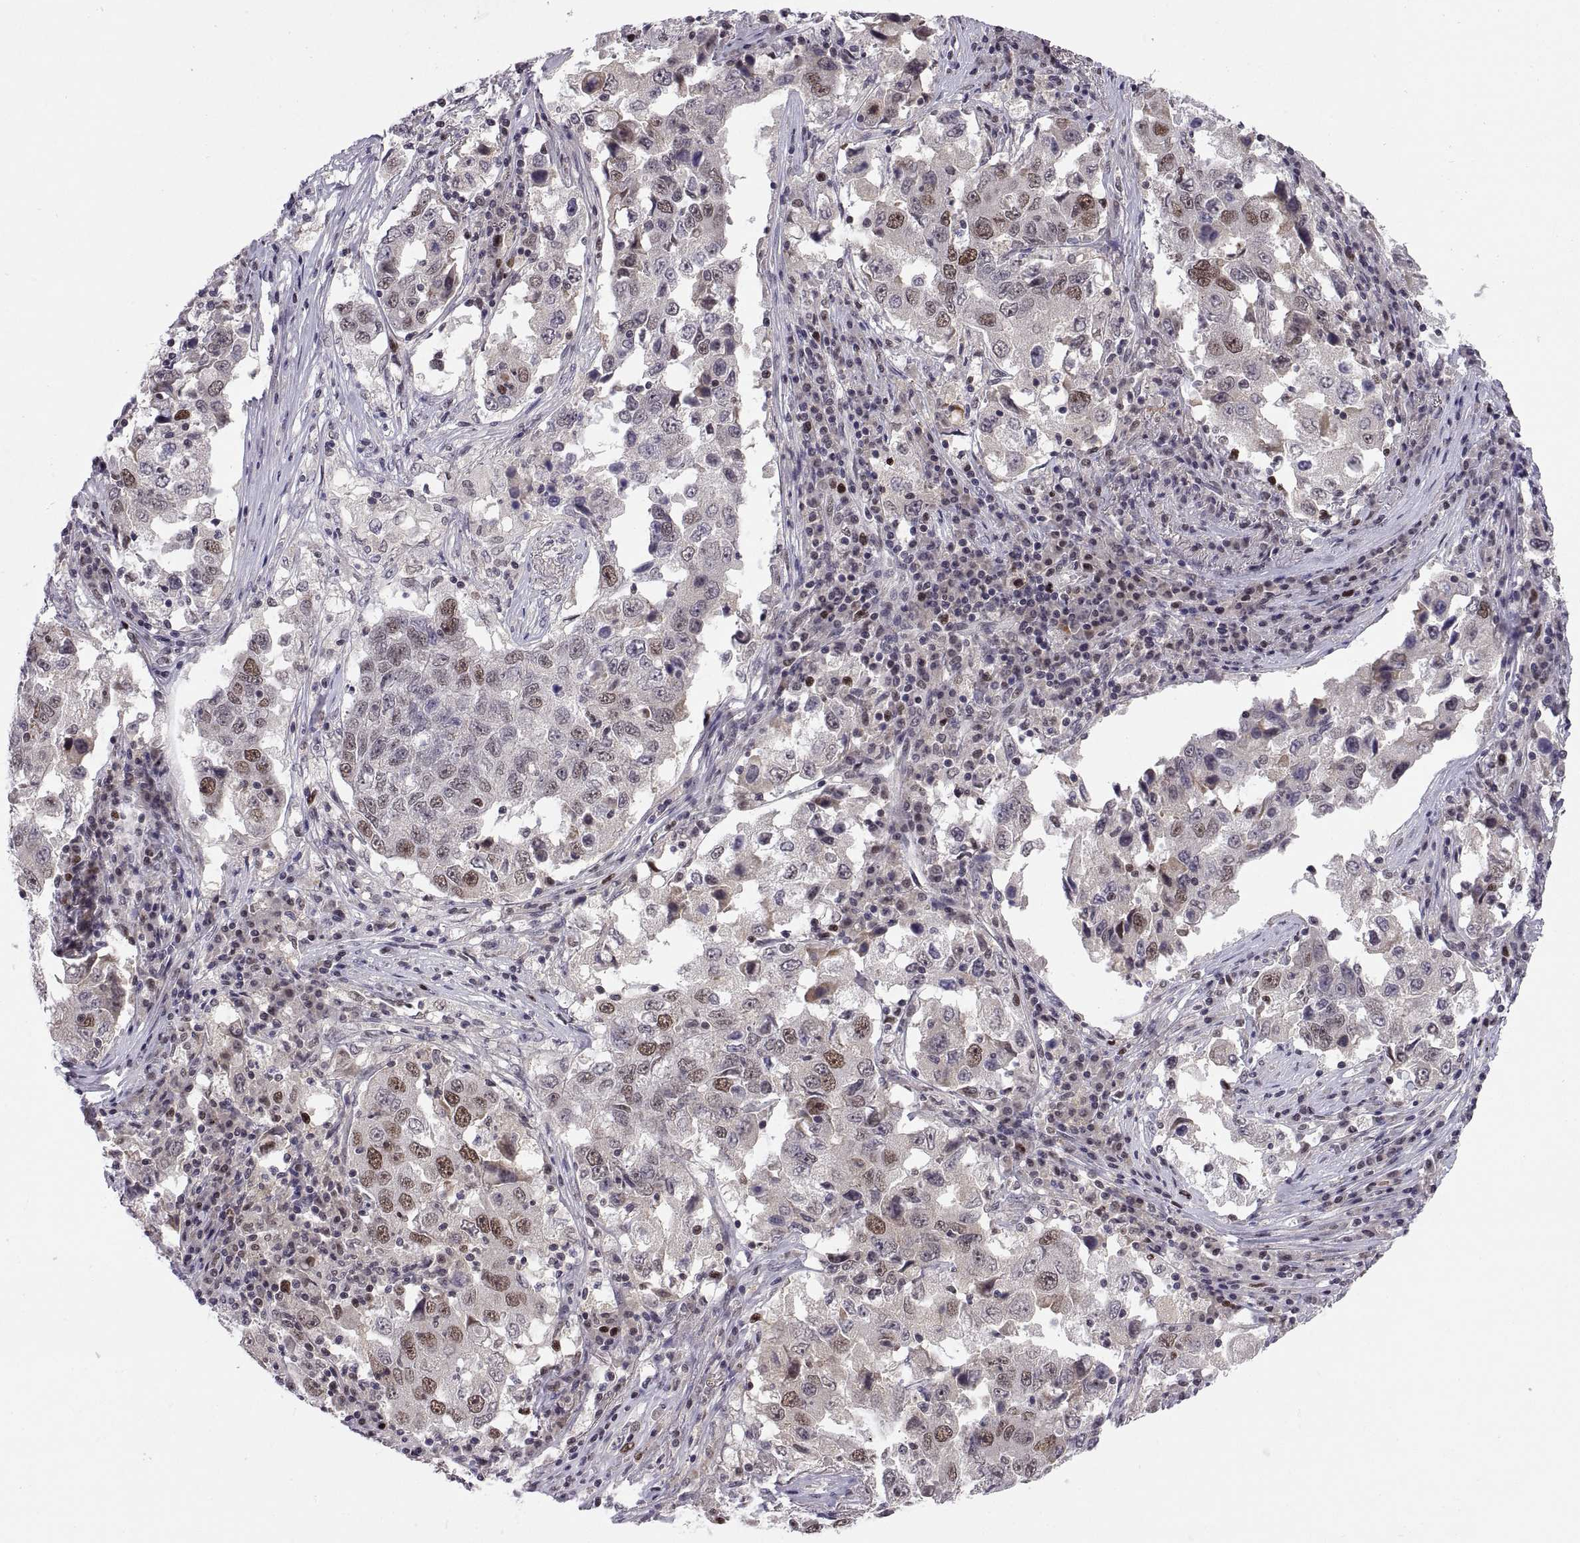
{"staining": {"intensity": "moderate", "quantity": "<25%", "location": "nuclear"}, "tissue": "lung cancer", "cell_type": "Tumor cells", "image_type": "cancer", "snomed": [{"axis": "morphology", "description": "Adenocarcinoma, NOS"}, {"axis": "topography", "description": "Lung"}], "caption": "Protein staining of adenocarcinoma (lung) tissue exhibits moderate nuclear expression in about <25% of tumor cells. (DAB IHC, brown staining for protein, blue staining for nuclei).", "gene": "CHFR", "patient": {"sex": "male", "age": 73}}